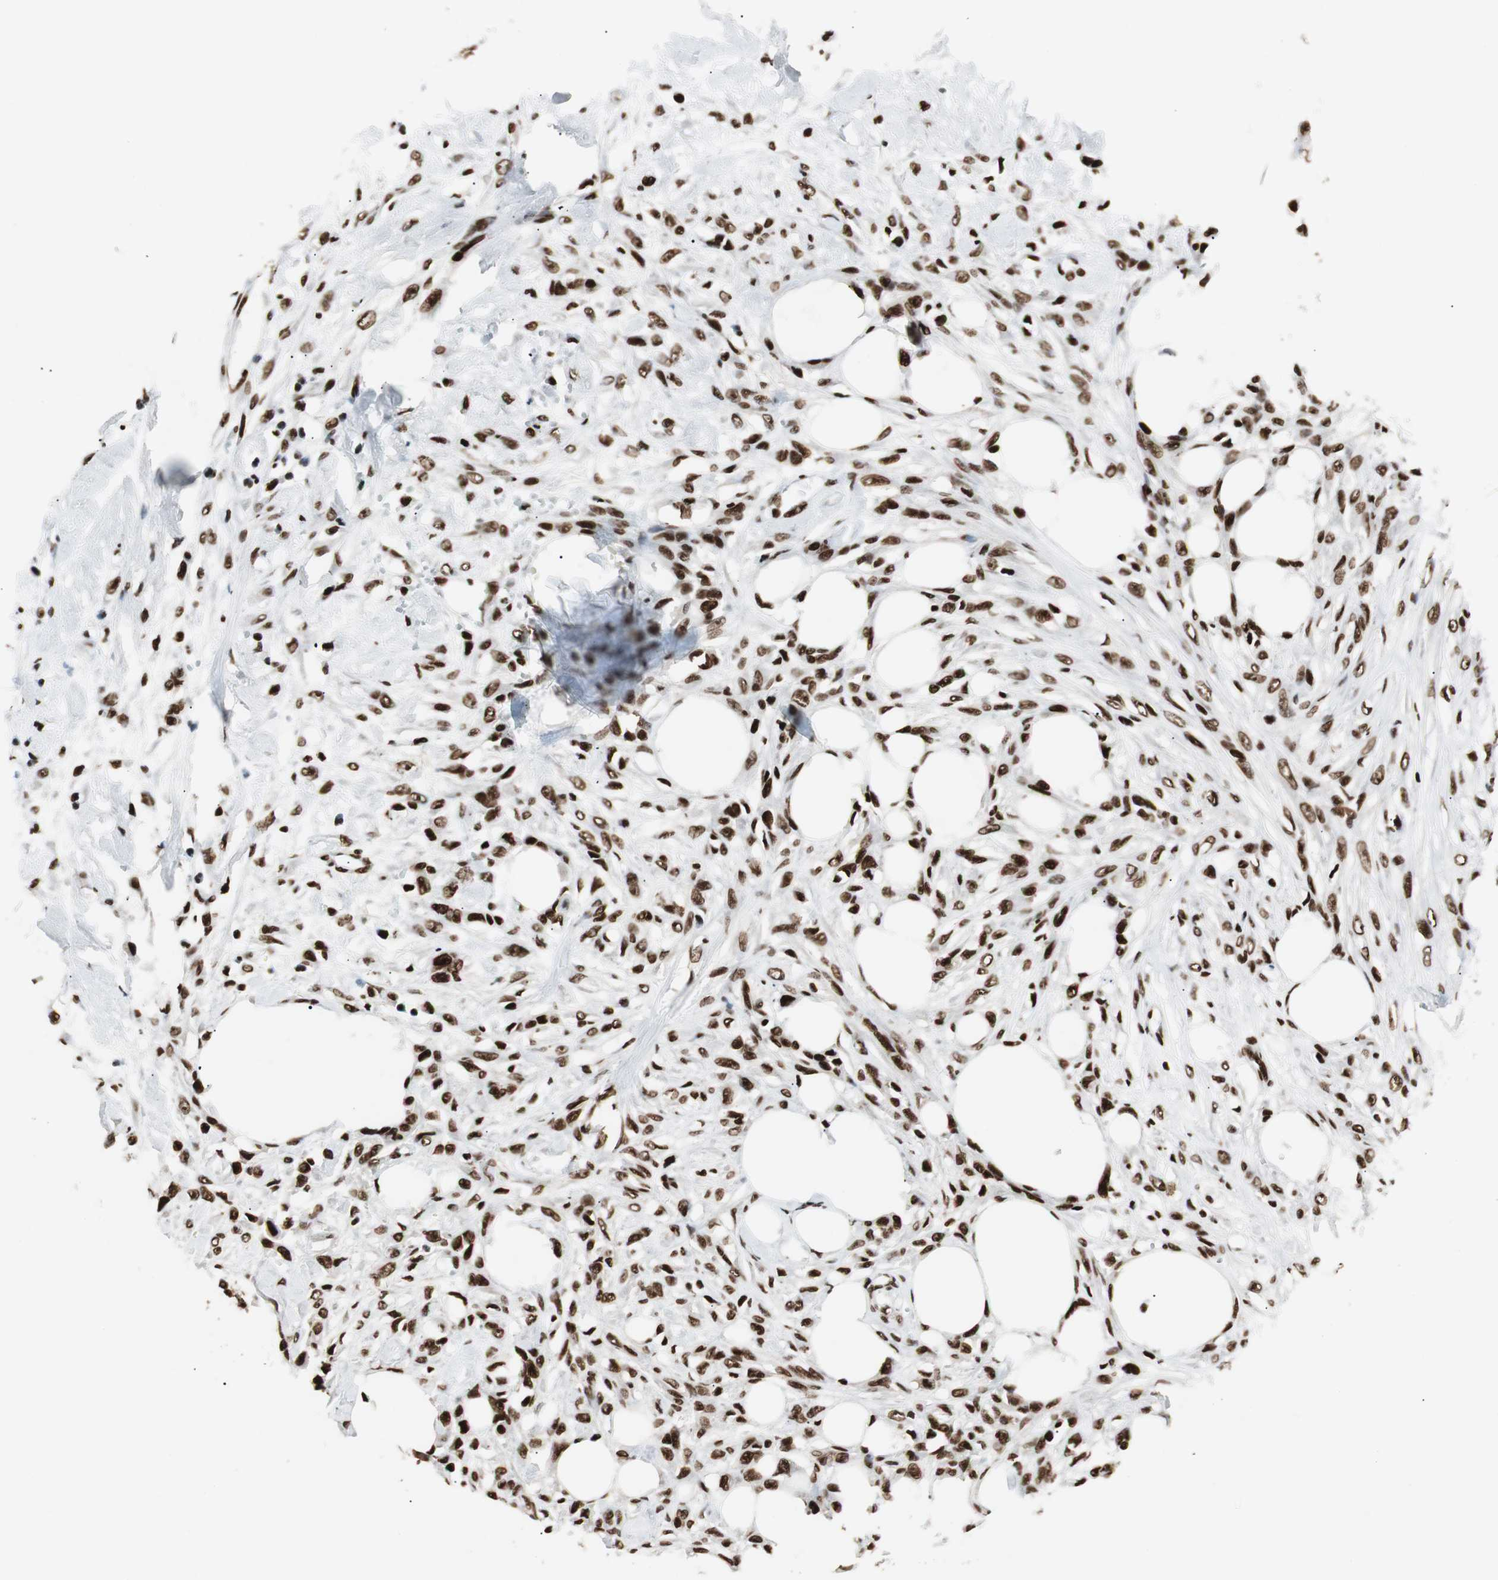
{"staining": {"intensity": "strong", "quantity": ">75%", "location": "nuclear"}, "tissue": "skin cancer", "cell_type": "Tumor cells", "image_type": "cancer", "snomed": [{"axis": "morphology", "description": "Normal tissue, NOS"}, {"axis": "morphology", "description": "Squamous cell carcinoma, NOS"}, {"axis": "topography", "description": "Skin"}], "caption": "Brown immunohistochemical staining in human skin cancer (squamous cell carcinoma) demonstrates strong nuclear expression in about >75% of tumor cells. The protein is shown in brown color, while the nuclei are stained blue.", "gene": "MTA2", "patient": {"sex": "female", "age": 59}}